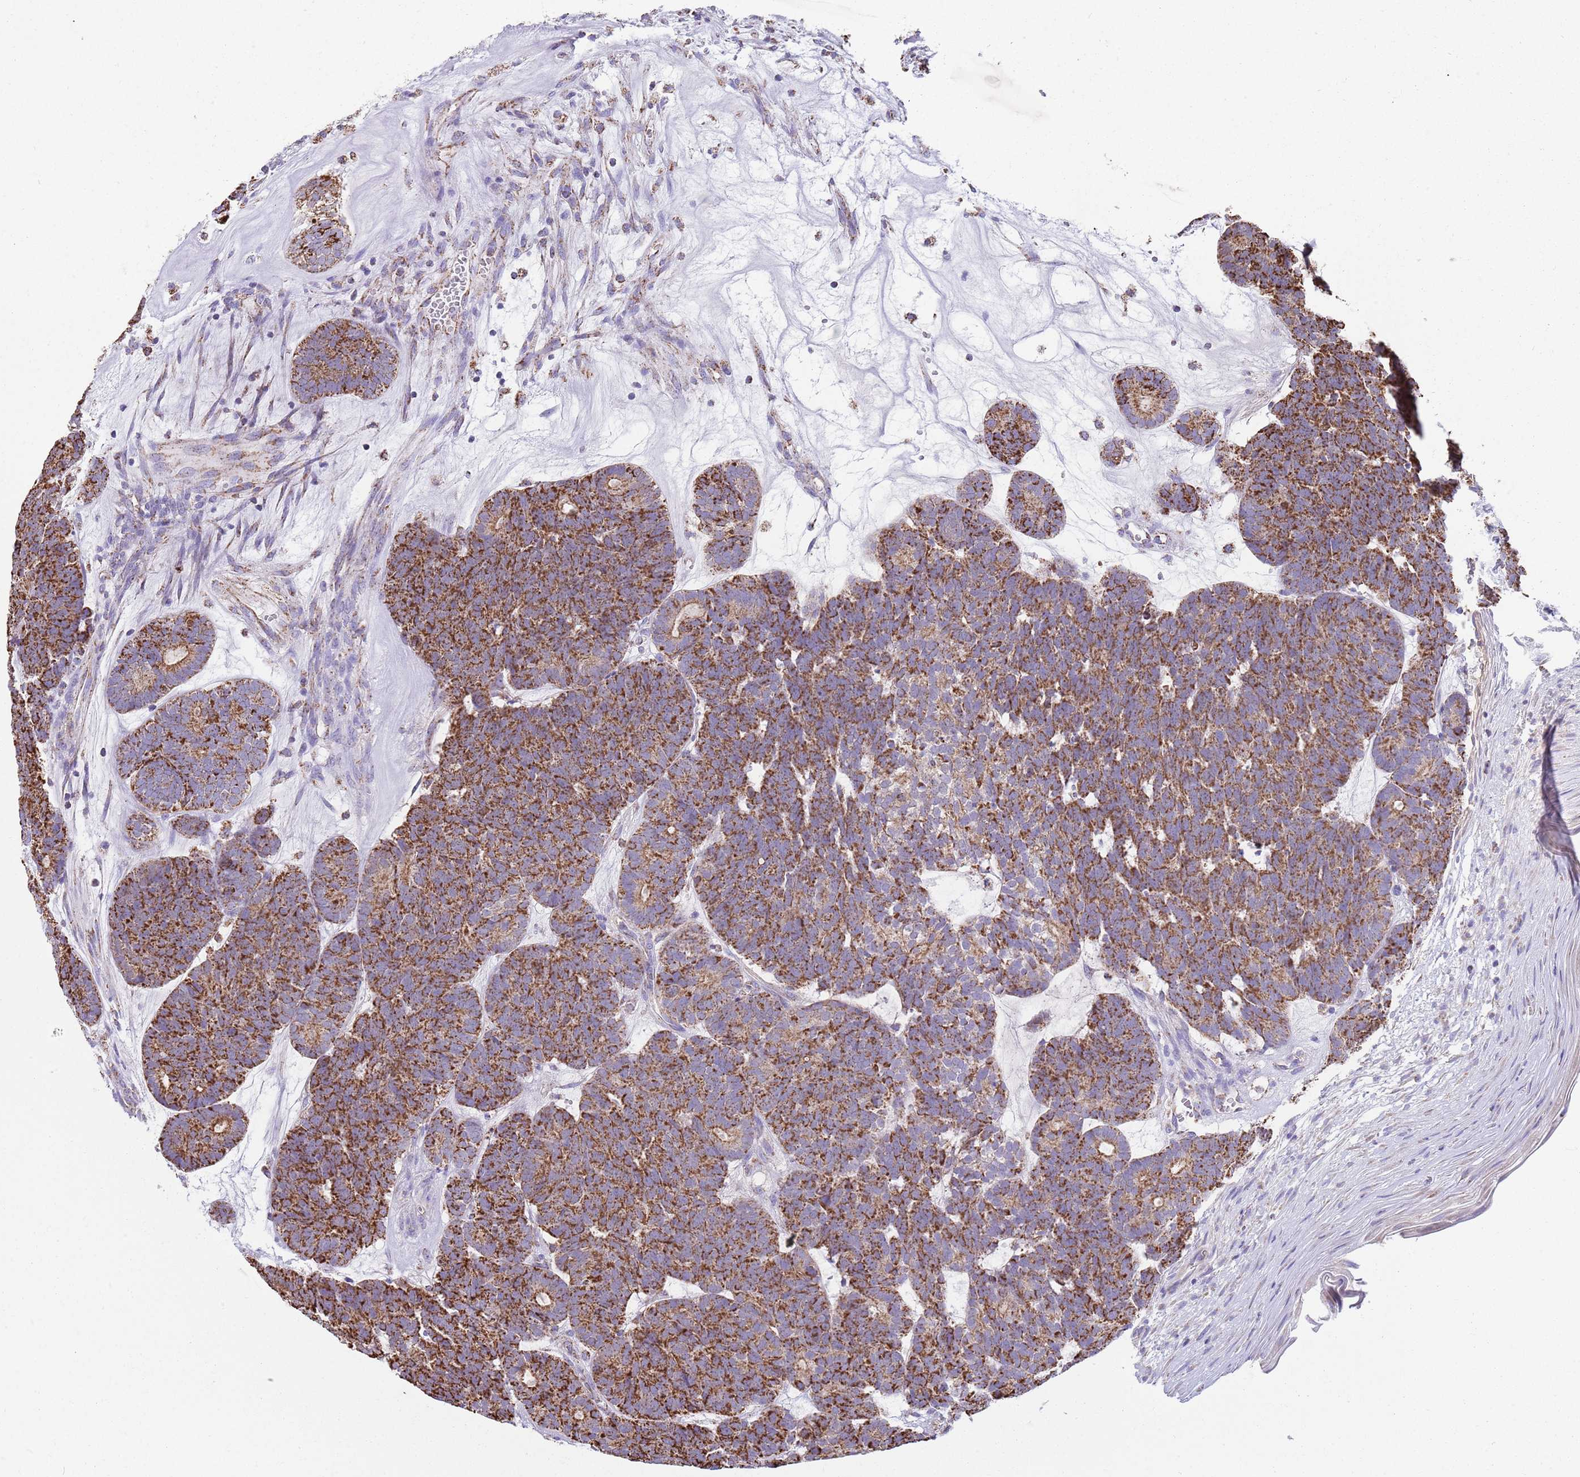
{"staining": {"intensity": "strong", "quantity": ">75%", "location": "cytoplasmic/membranous"}, "tissue": "head and neck cancer", "cell_type": "Tumor cells", "image_type": "cancer", "snomed": [{"axis": "morphology", "description": "Adenocarcinoma, NOS"}, {"axis": "topography", "description": "Head-Neck"}], "caption": "This image reveals immunohistochemistry staining of head and neck cancer (adenocarcinoma), with high strong cytoplasmic/membranous staining in about >75% of tumor cells.", "gene": "TTLL1", "patient": {"sex": "female", "age": 81}}